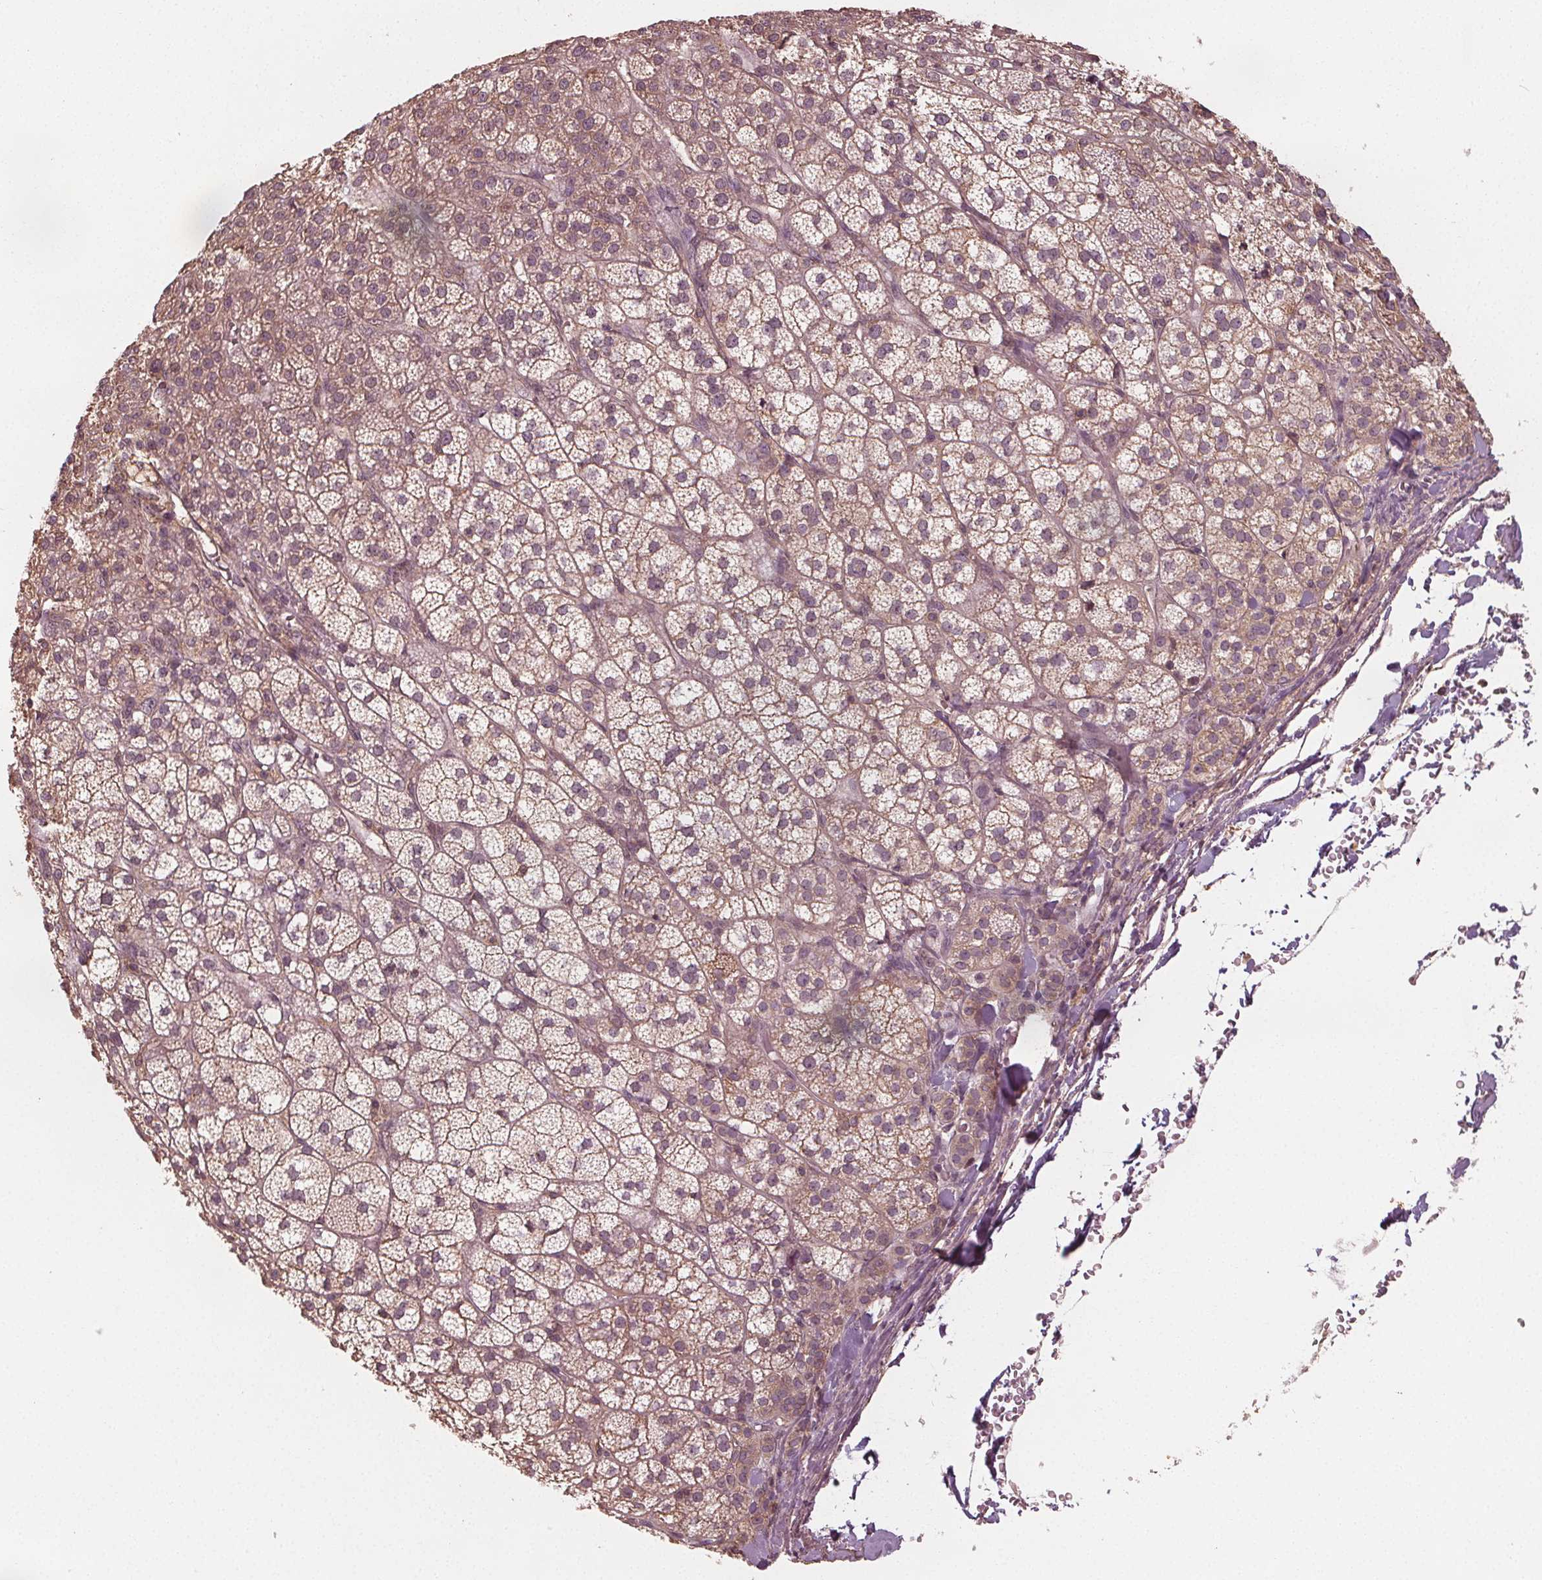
{"staining": {"intensity": "weak", "quantity": ">75%", "location": "cytoplasmic/membranous"}, "tissue": "adrenal gland", "cell_type": "Glandular cells", "image_type": "normal", "snomed": [{"axis": "morphology", "description": "Normal tissue, NOS"}, {"axis": "topography", "description": "Adrenal gland"}], "caption": "The histopathology image shows staining of normal adrenal gland, revealing weak cytoplasmic/membranous protein staining (brown color) within glandular cells.", "gene": "GNB2", "patient": {"sex": "female", "age": 60}}